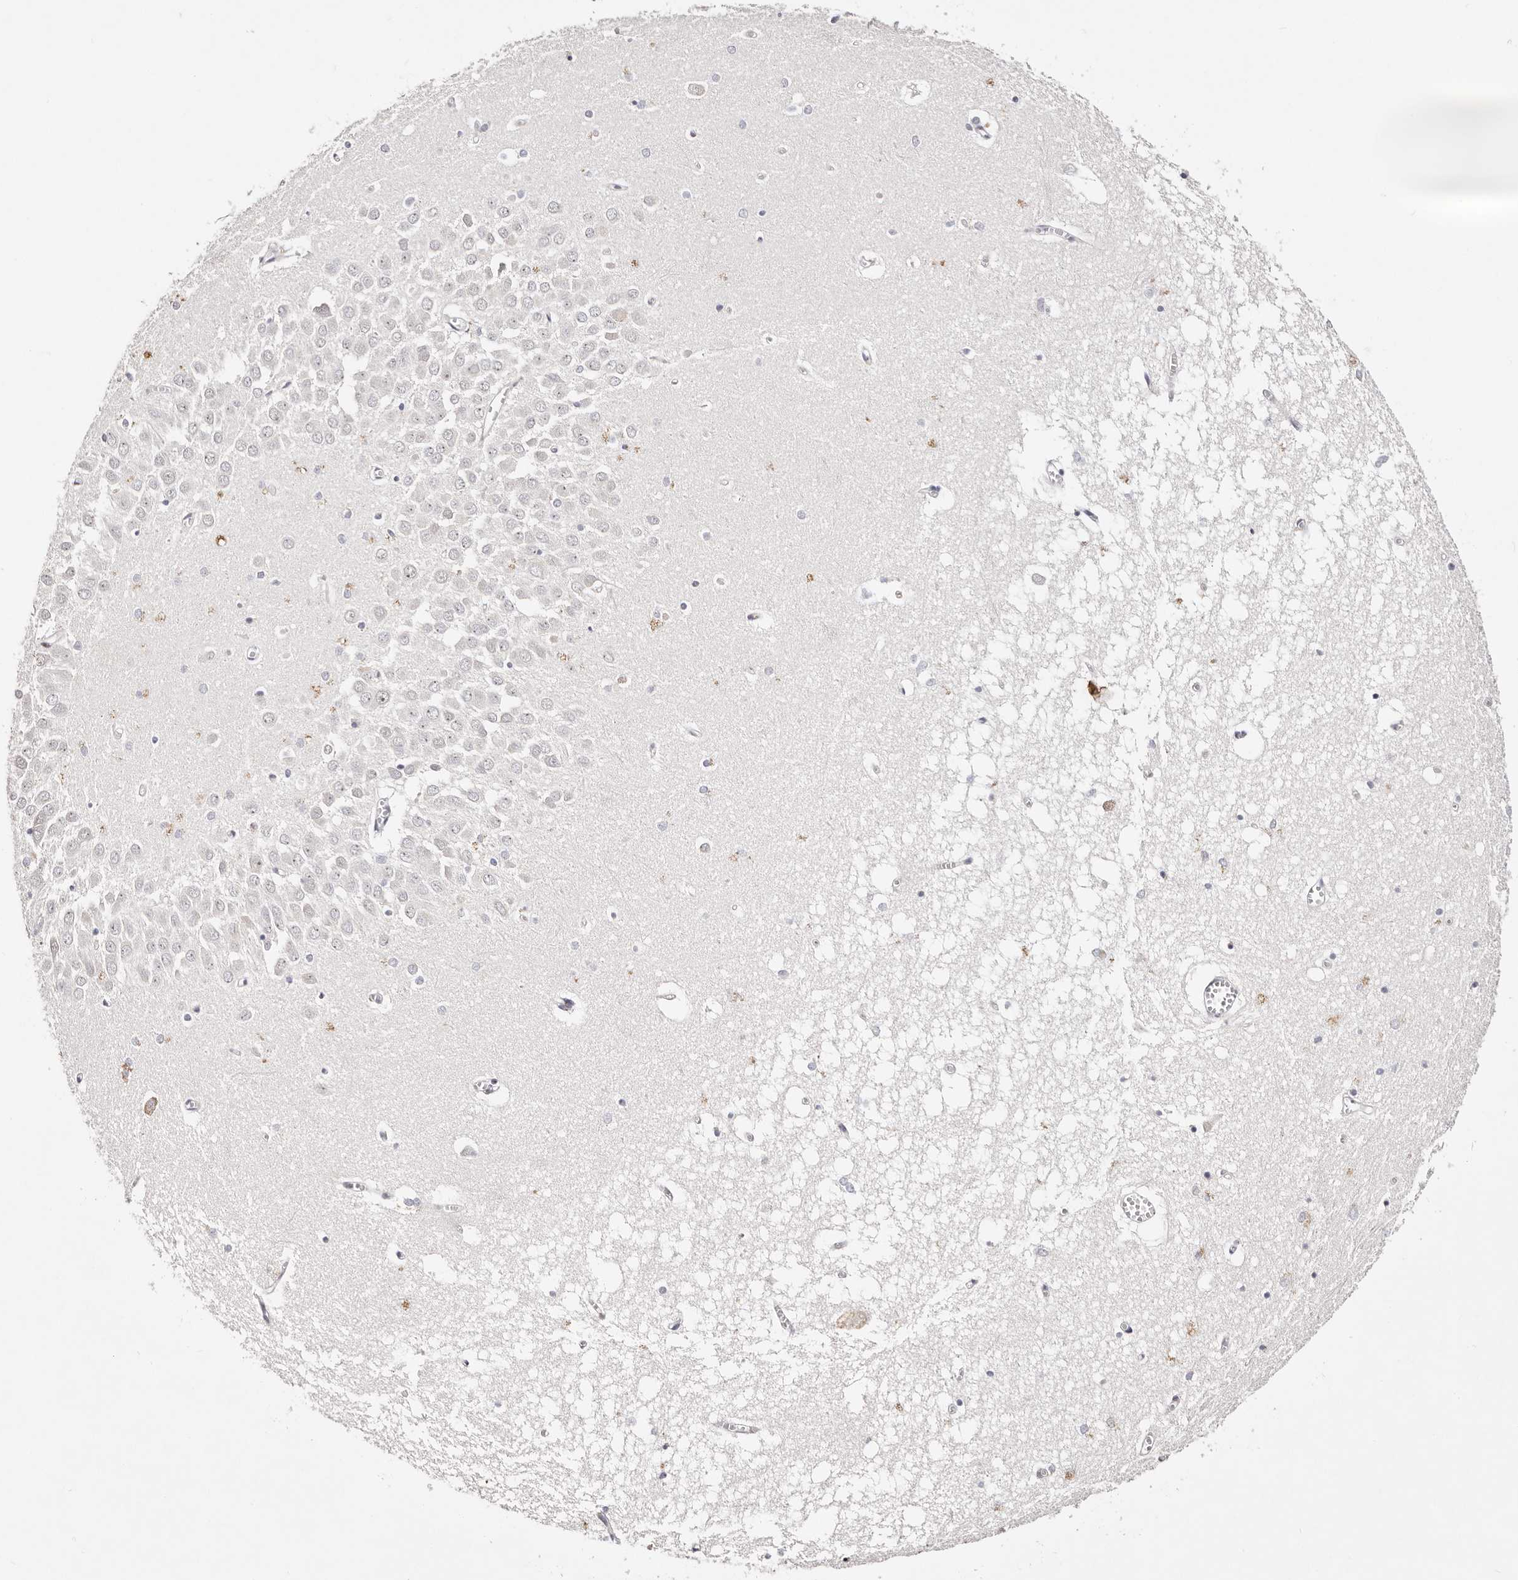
{"staining": {"intensity": "negative", "quantity": "none", "location": "none"}, "tissue": "hippocampus", "cell_type": "Glial cells", "image_type": "normal", "snomed": [{"axis": "morphology", "description": "Normal tissue, NOS"}, {"axis": "topography", "description": "Hippocampus"}], "caption": "Immunohistochemistry histopathology image of normal hippocampus stained for a protein (brown), which shows no staining in glial cells.", "gene": "VIPAS39", "patient": {"sex": "male", "age": 70}}